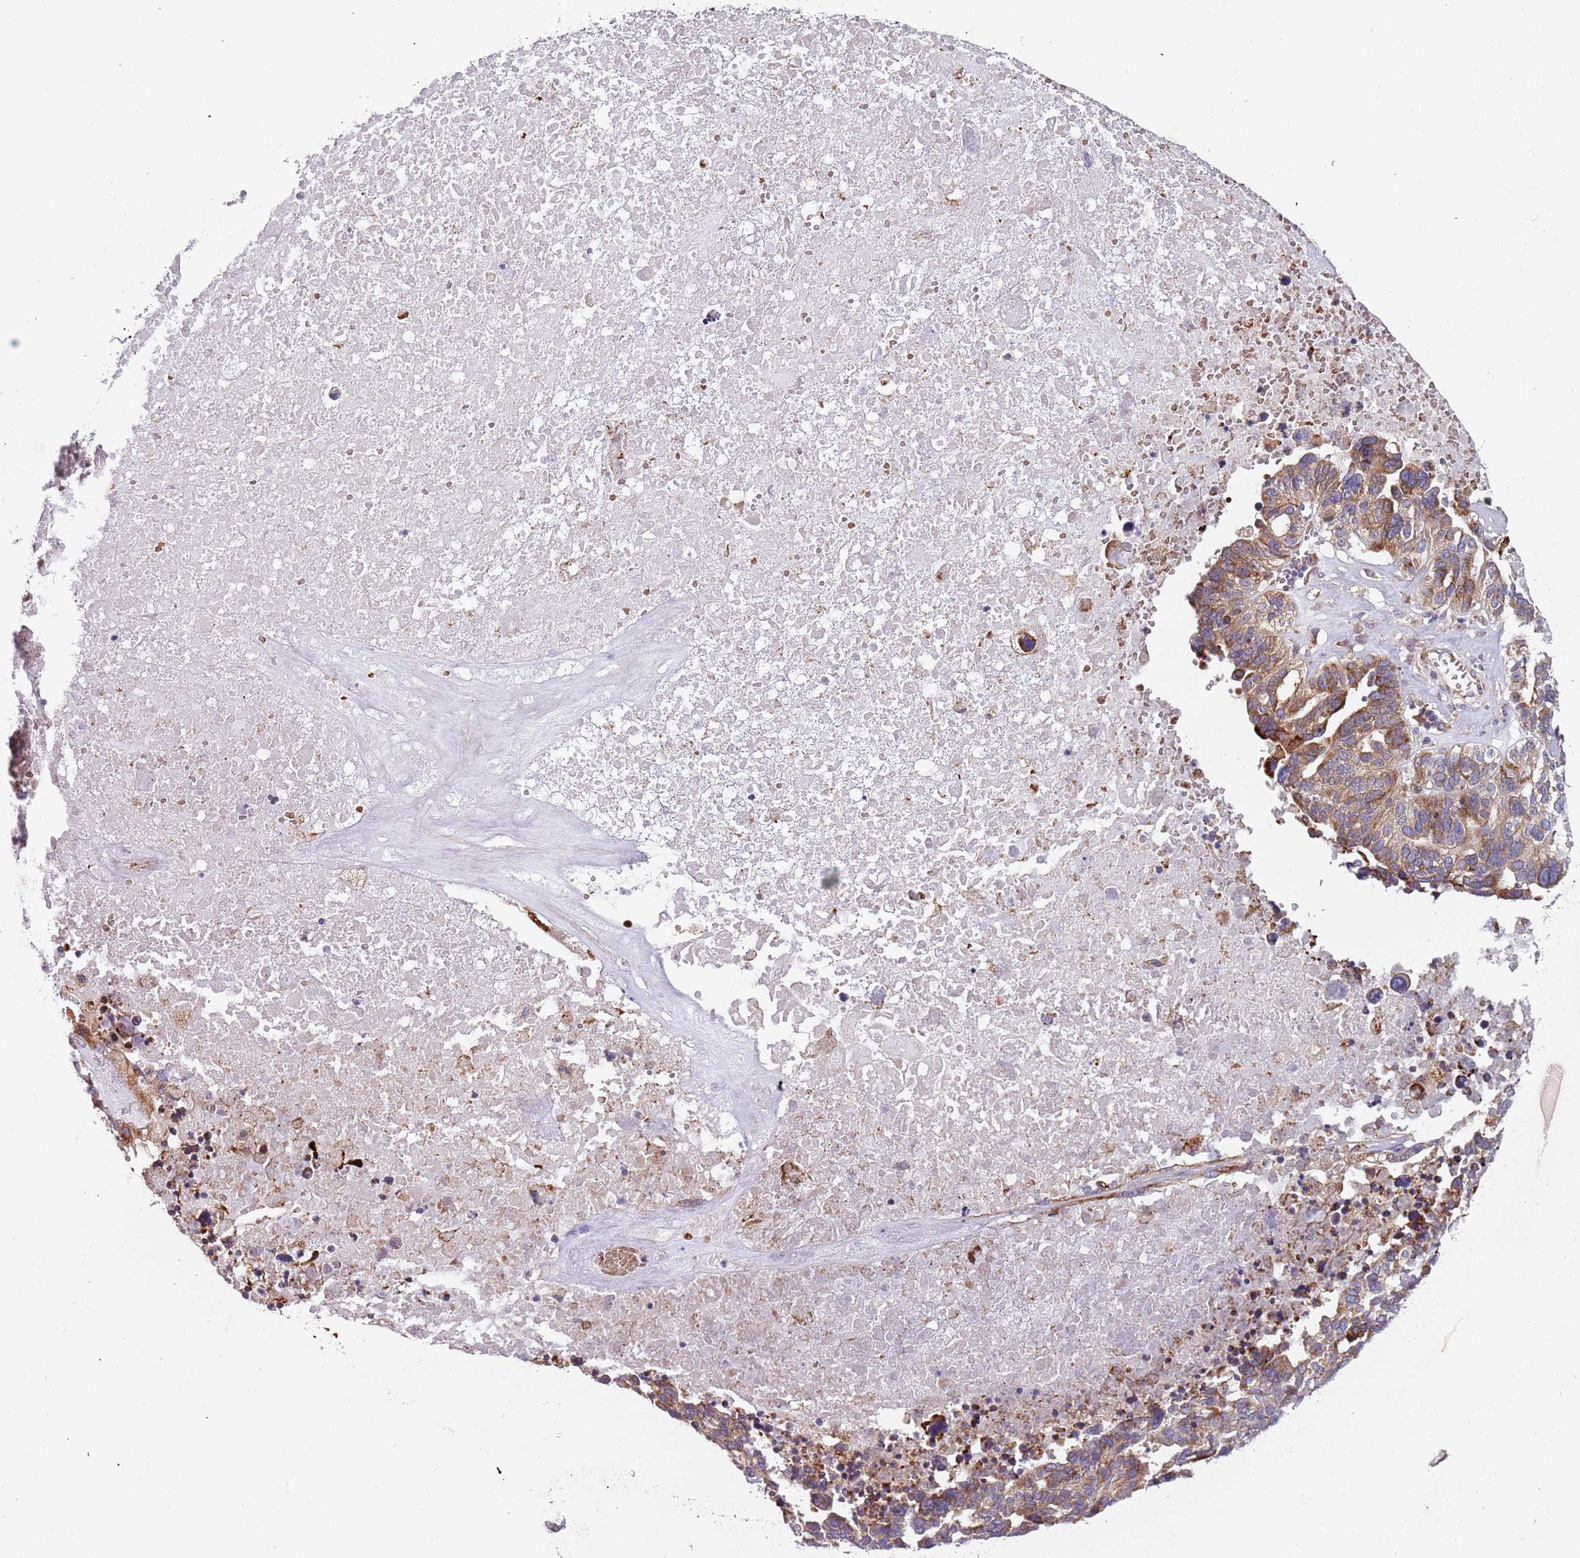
{"staining": {"intensity": "moderate", "quantity": ">75%", "location": "cytoplasmic/membranous"}, "tissue": "ovarian cancer", "cell_type": "Tumor cells", "image_type": "cancer", "snomed": [{"axis": "morphology", "description": "Cystadenocarcinoma, serous, NOS"}, {"axis": "topography", "description": "Ovary"}], "caption": "Immunohistochemical staining of serous cystadenocarcinoma (ovarian) shows medium levels of moderate cytoplasmic/membranous protein expression in approximately >75% of tumor cells.", "gene": "VWCE", "patient": {"sex": "female", "age": 59}}